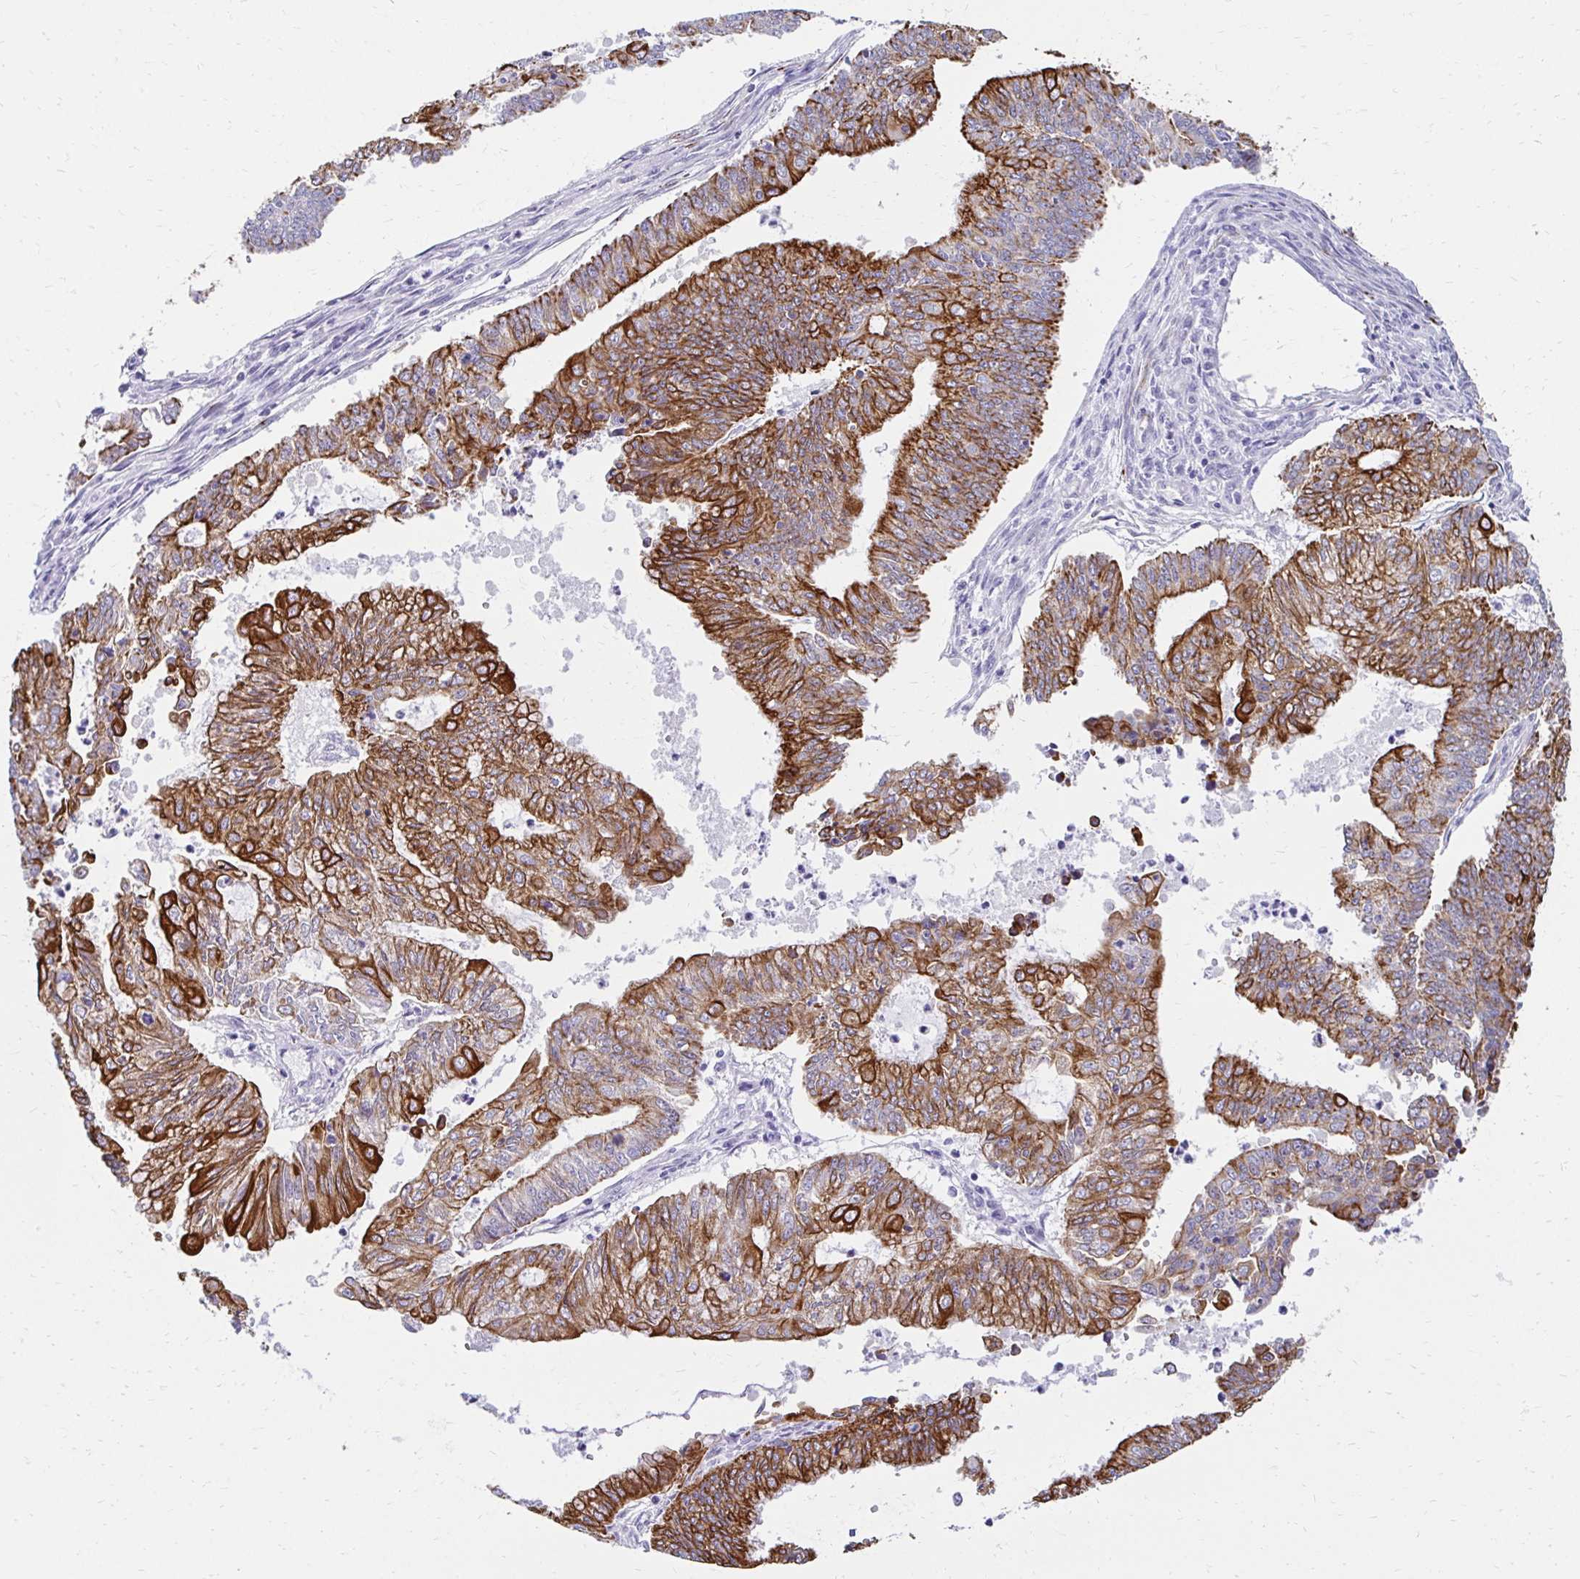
{"staining": {"intensity": "moderate", "quantity": ">75%", "location": "cytoplasmic/membranous"}, "tissue": "endometrial cancer", "cell_type": "Tumor cells", "image_type": "cancer", "snomed": [{"axis": "morphology", "description": "Adenocarcinoma, NOS"}, {"axis": "topography", "description": "Endometrium"}], "caption": "Protein analysis of endometrial adenocarcinoma tissue shows moderate cytoplasmic/membranous staining in approximately >75% of tumor cells.", "gene": "C1QTNF2", "patient": {"sex": "female", "age": 61}}